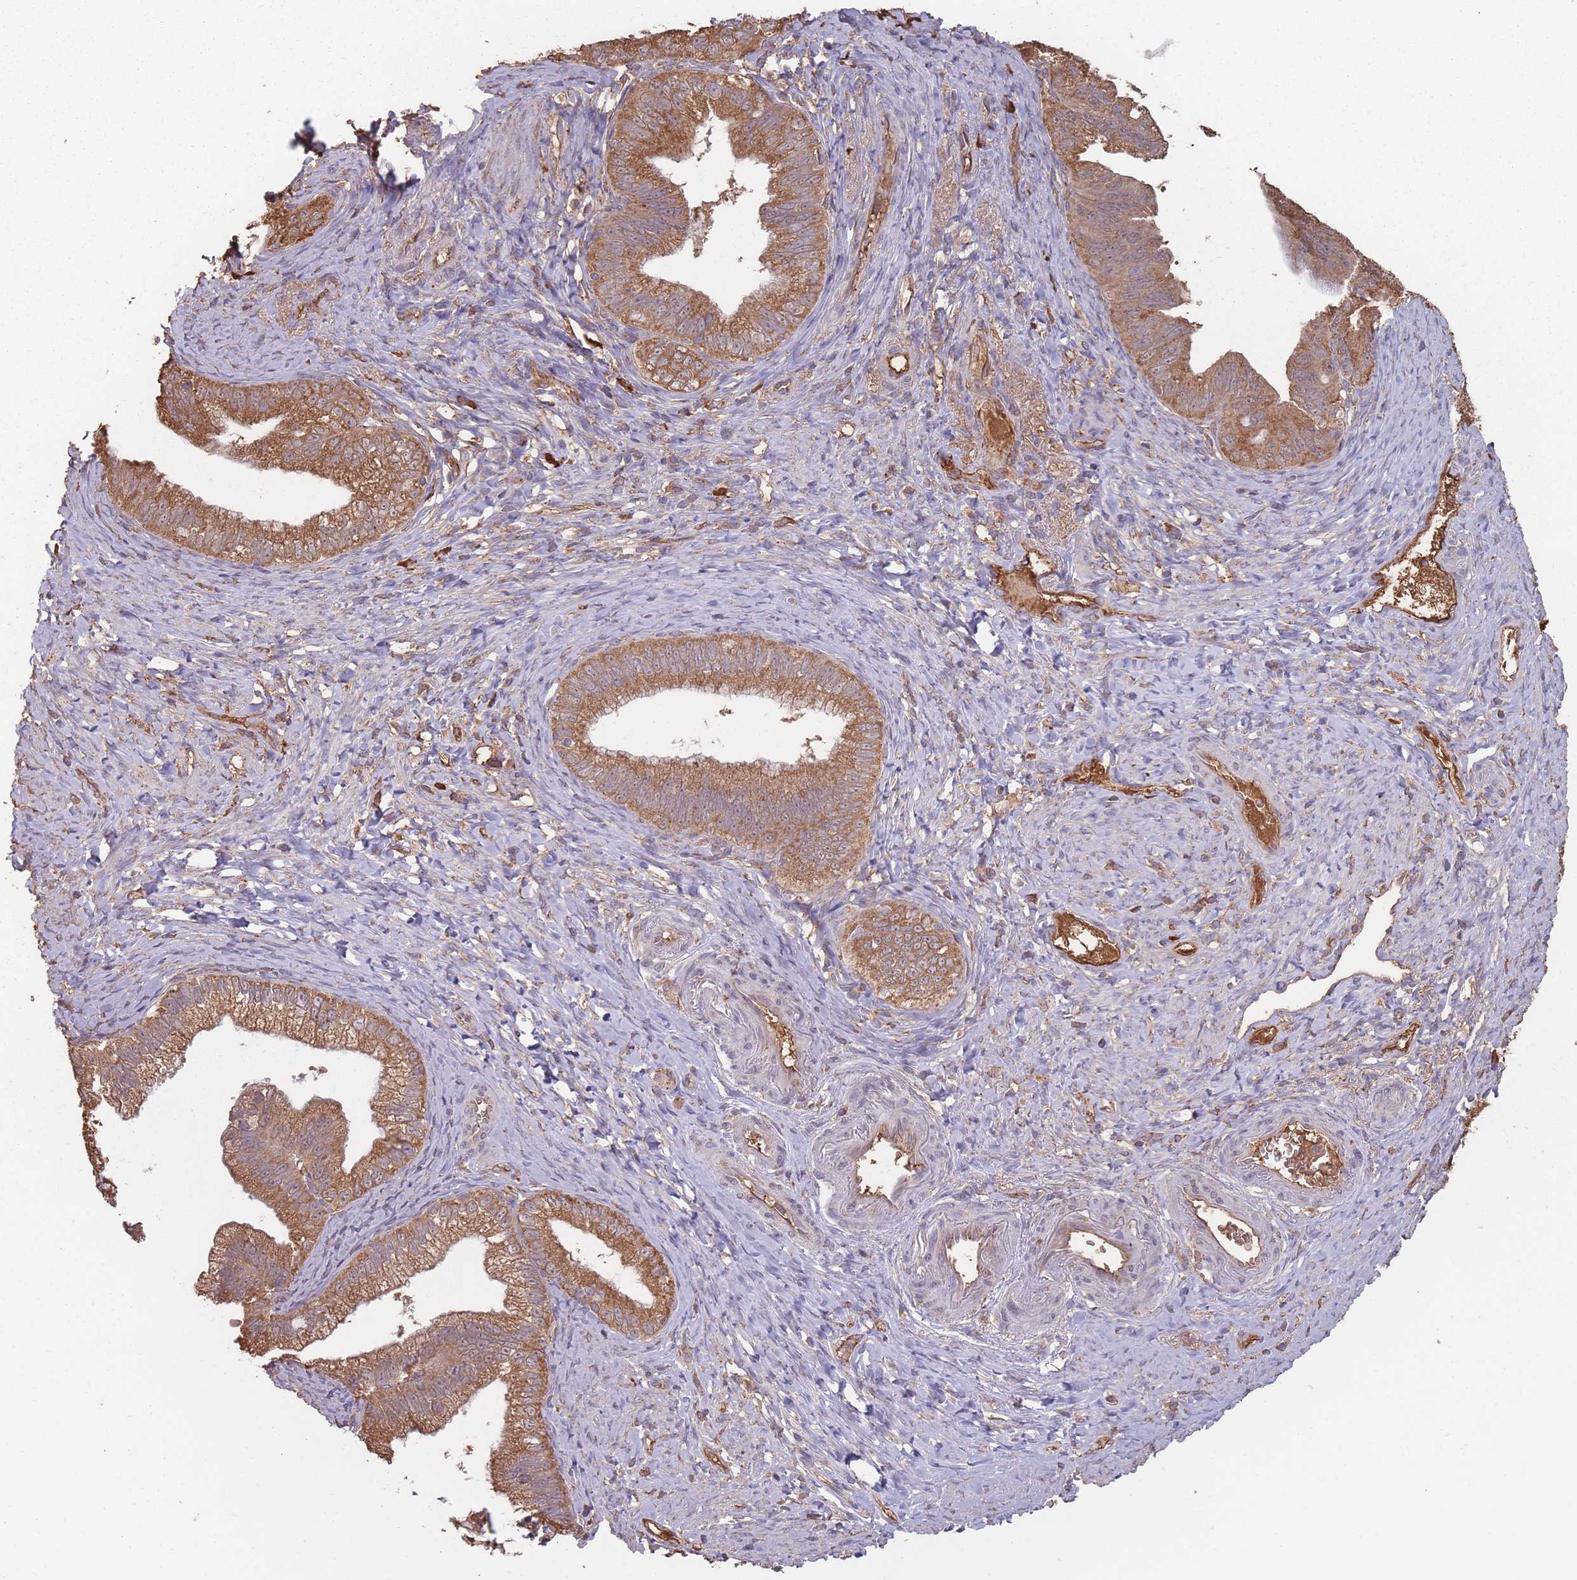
{"staining": {"intensity": "moderate", "quantity": ">75%", "location": "cytoplasmic/membranous"}, "tissue": "pancreatic cancer", "cell_type": "Tumor cells", "image_type": "cancer", "snomed": [{"axis": "morphology", "description": "Adenocarcinoma, NOS"}, {"axis": "topography", "description": "Pancreas"}], "caption": "Protein expression analysis of adenocarcinoma (pancreatic) displays moderate cytoplasmic/membranous positivity in approximately >75% of tumor cells.", "gene": "SANBR", "patient": {"sex": "male", "age": 70}}